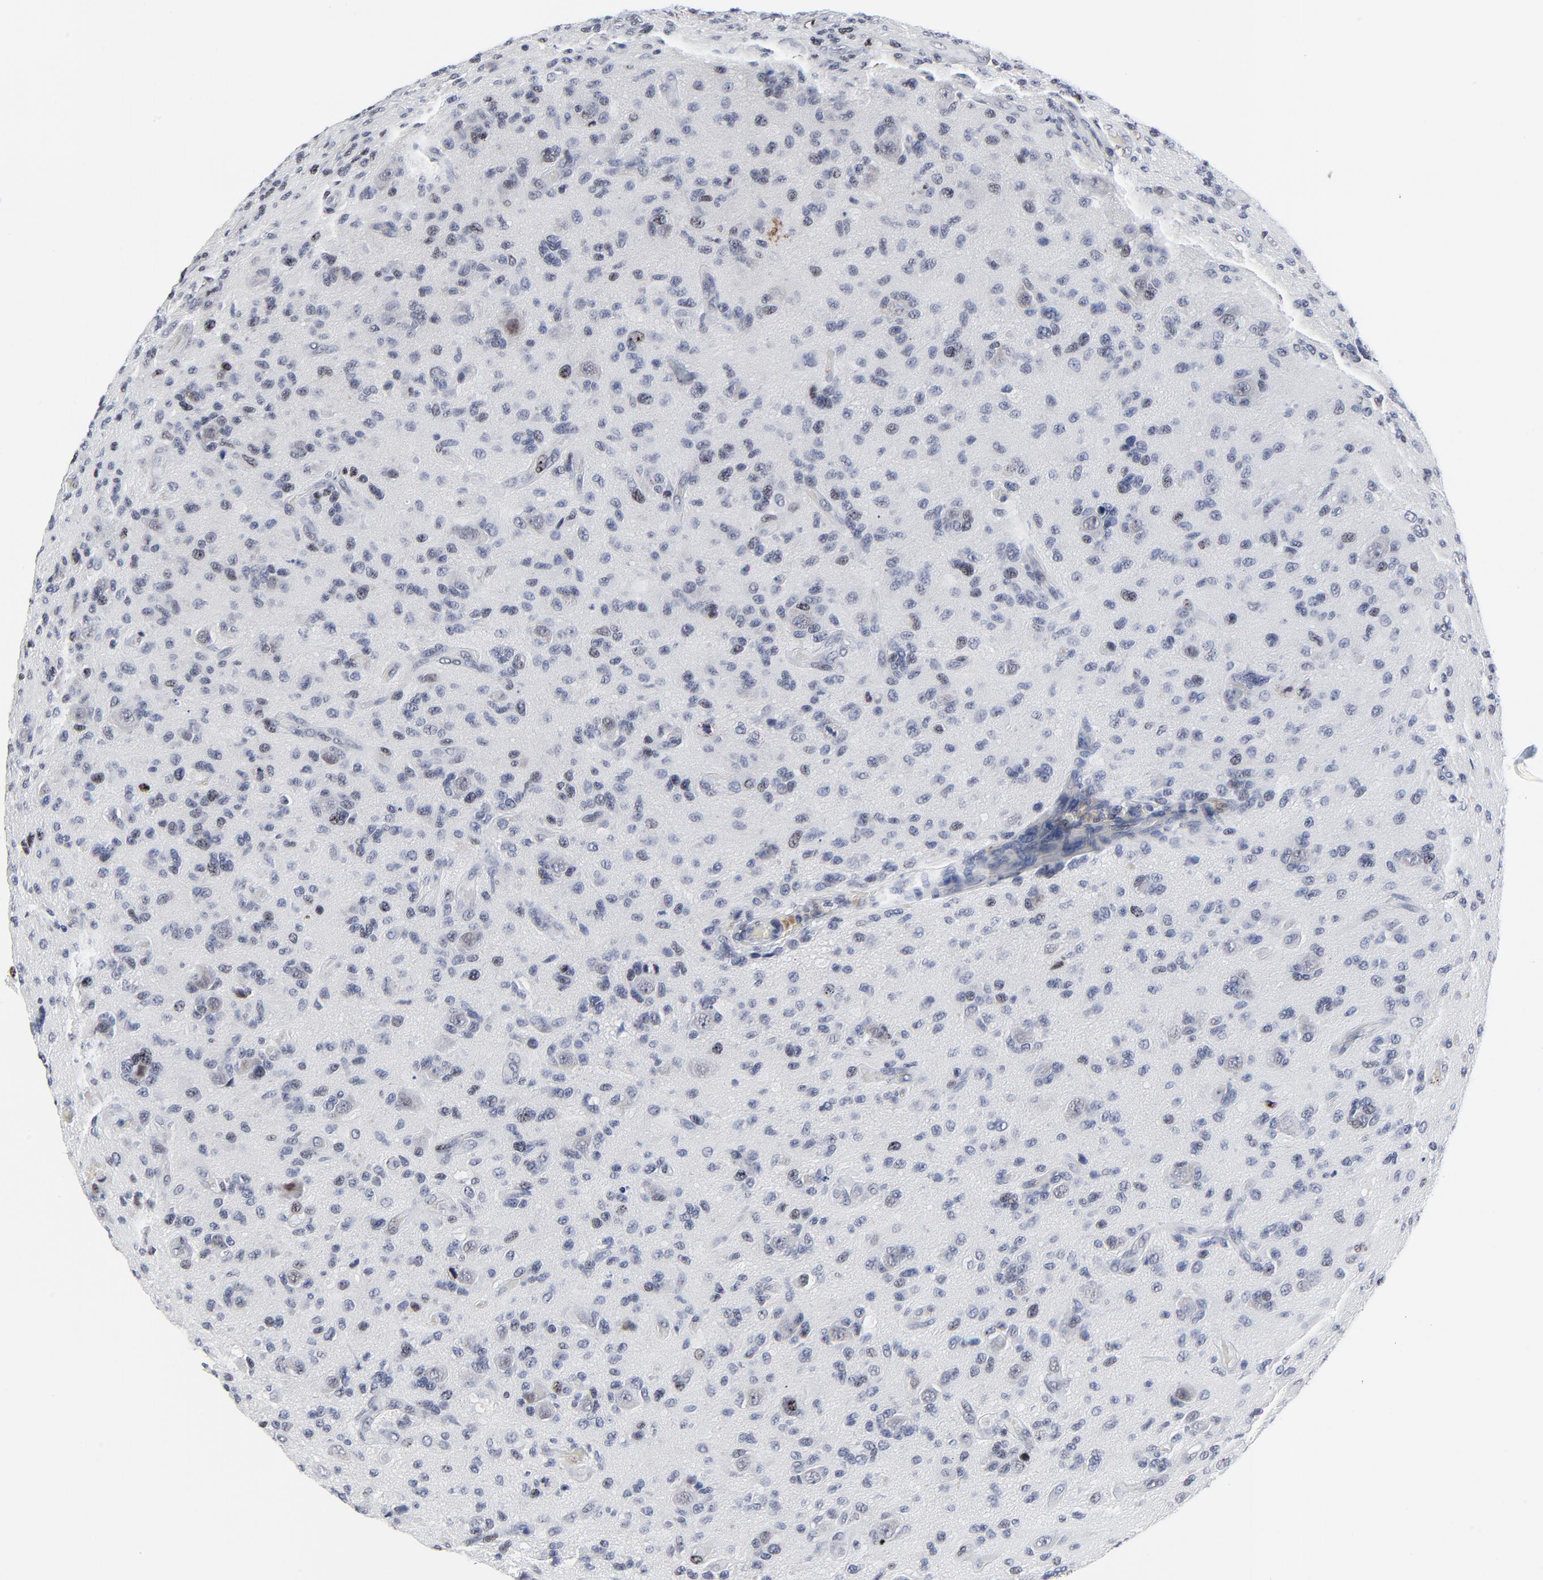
{"staining": {"intensity": "weak", "quantity": "<25%", "location": "nuclear"}, "tissue": "glioma", "cell_type": "Tumor cells", "image_type": "cancer", "snomed": [{"axis": "morphology", "description": "Glioma, malignant, High grade"}, {"axis": "topography", "description": "Brain"}], "caption": "DAB (3,3'-diaminobenzidine) immunohistochemical staining of human glioma exhibits no significant staining in tumor cells.", "gene": "ZNF589", "patient": {"sex": "male", "age": 36}}